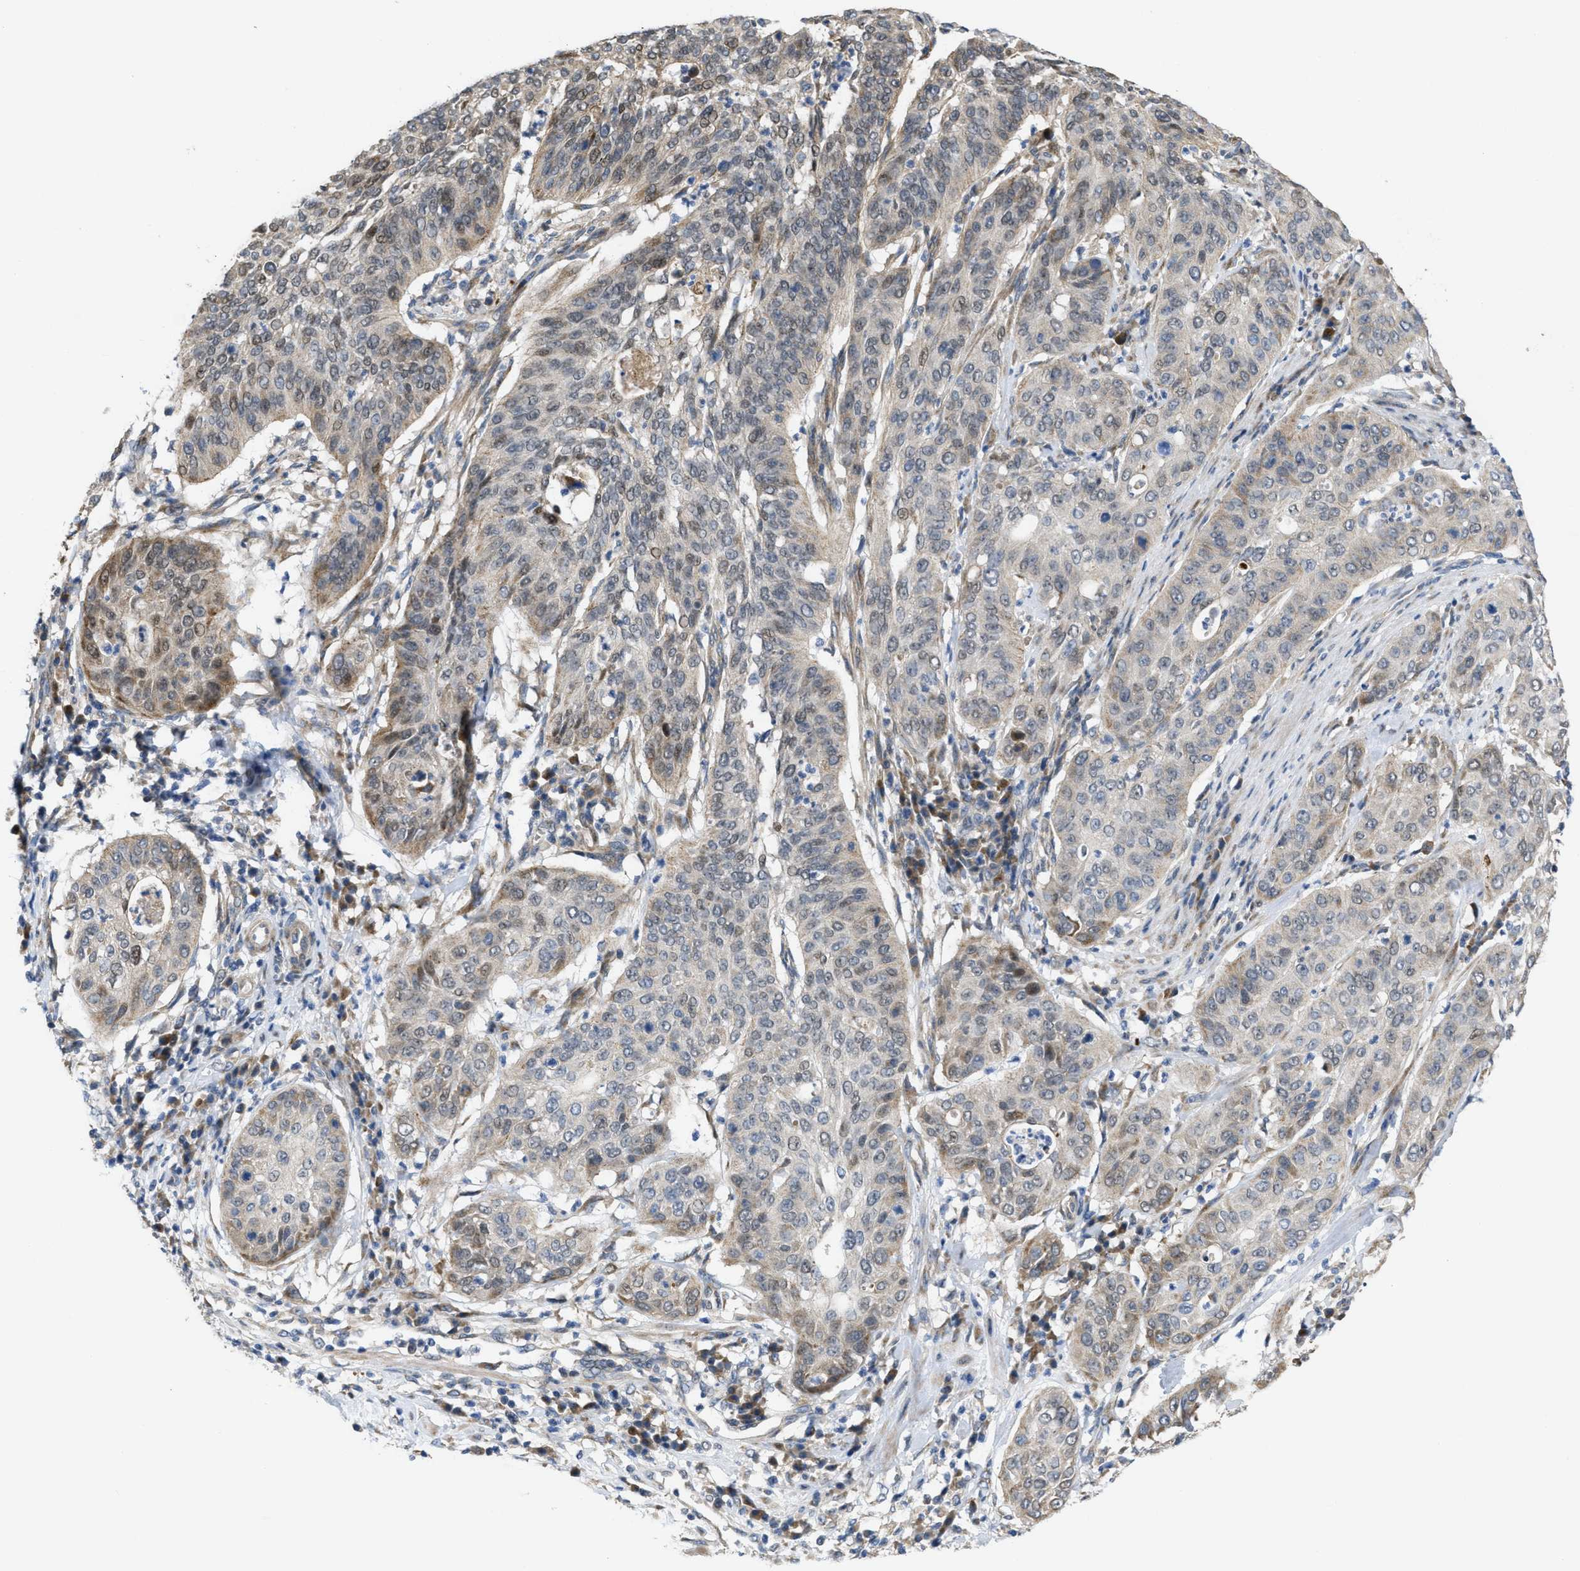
{"staining": {"intensity": "weak", "quantity": "25%-75%", "location": "cytoplasmic/membranous,nuclear"}, "tissue": "cervical cancer", "cell_type": "Tumor cells", "image_type": "cancer", "snomed": [{"axis": "morphology", "description": "Normal tissue, NOS"}, {"axis": "morphology", "description": "Squamous cell carcinoma, NOS"}, {"axis": "topography", "description": "Cervix"}], "caption": "Immunohistochemistry image of human squamous cell carcinoma (cervical) stained for a protein (brown), which shows low levels of weak cytoplasmic/membranous and nuclear positivity in about 25%-75% of tumor cells.", "gene": "CDPF1", "patient": {"sex": "female", "age": 39}}